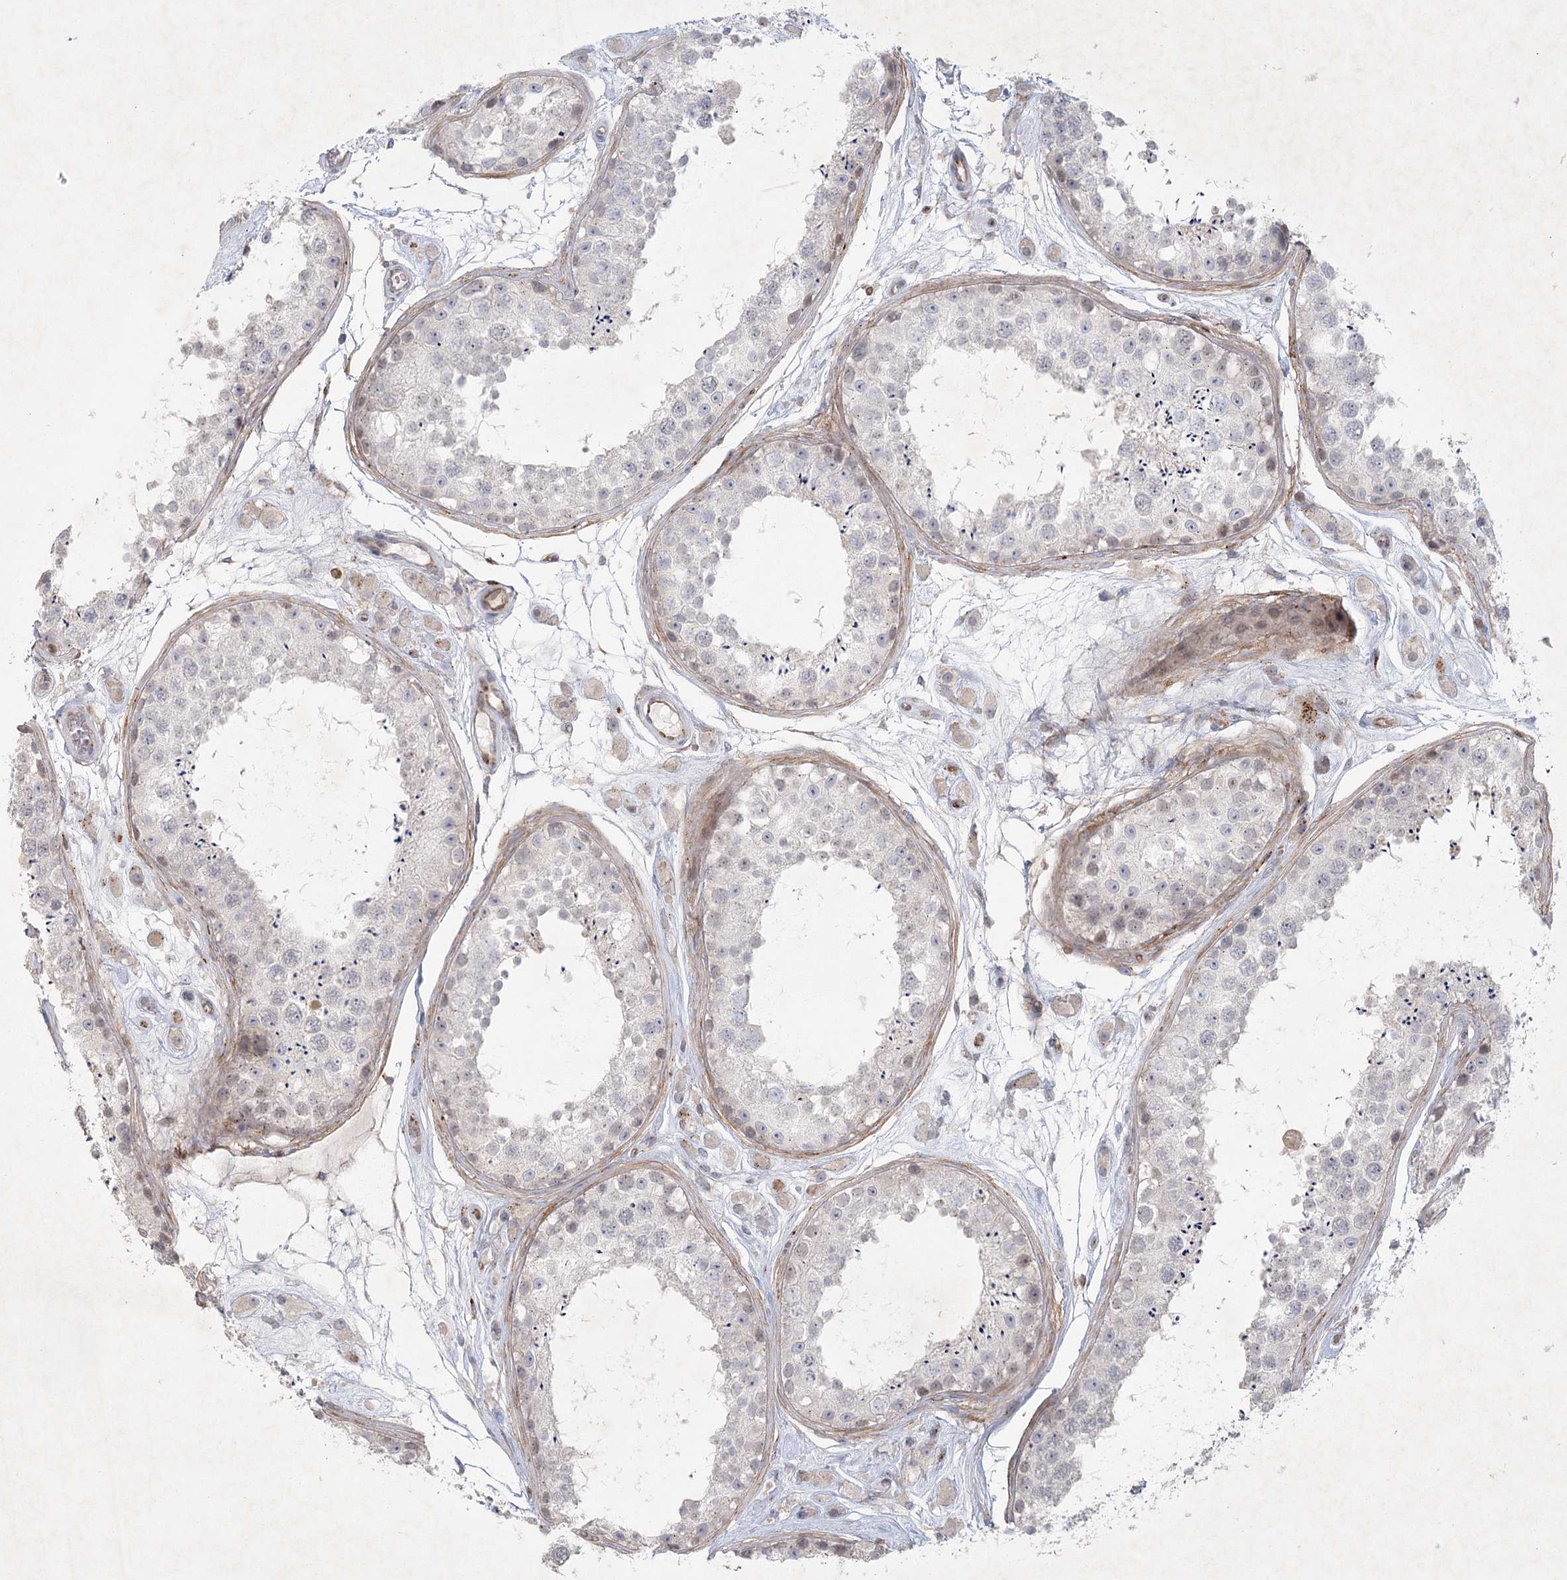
{"staining": {"intensity": "moderate", "quantity": "<25%", "location": "cytoplasmic/membranous"}, "tissue": "testis", "cell_type": "Cells in seminiferous ducts", "image_type": "normal", "snomed": [{"axis": "morphology", "description": "Normal tissue, NOS"}, {"axis": "topography", "description": "Testis"}], "caption": "Testis stained with DAB immunohistochemistry shows low levels of moderate cytoplasmic/membranous expression in approximately <25% of cells in seminiferous ducts. The protein is stained brown, and the nuclei are stained in blue (DAB (3,3'-diaminobenzidine) IHC with brightfield microscopy, high magnification).", "gene": "FAM110C", "patient": {"sex": "male", "age": 25}}